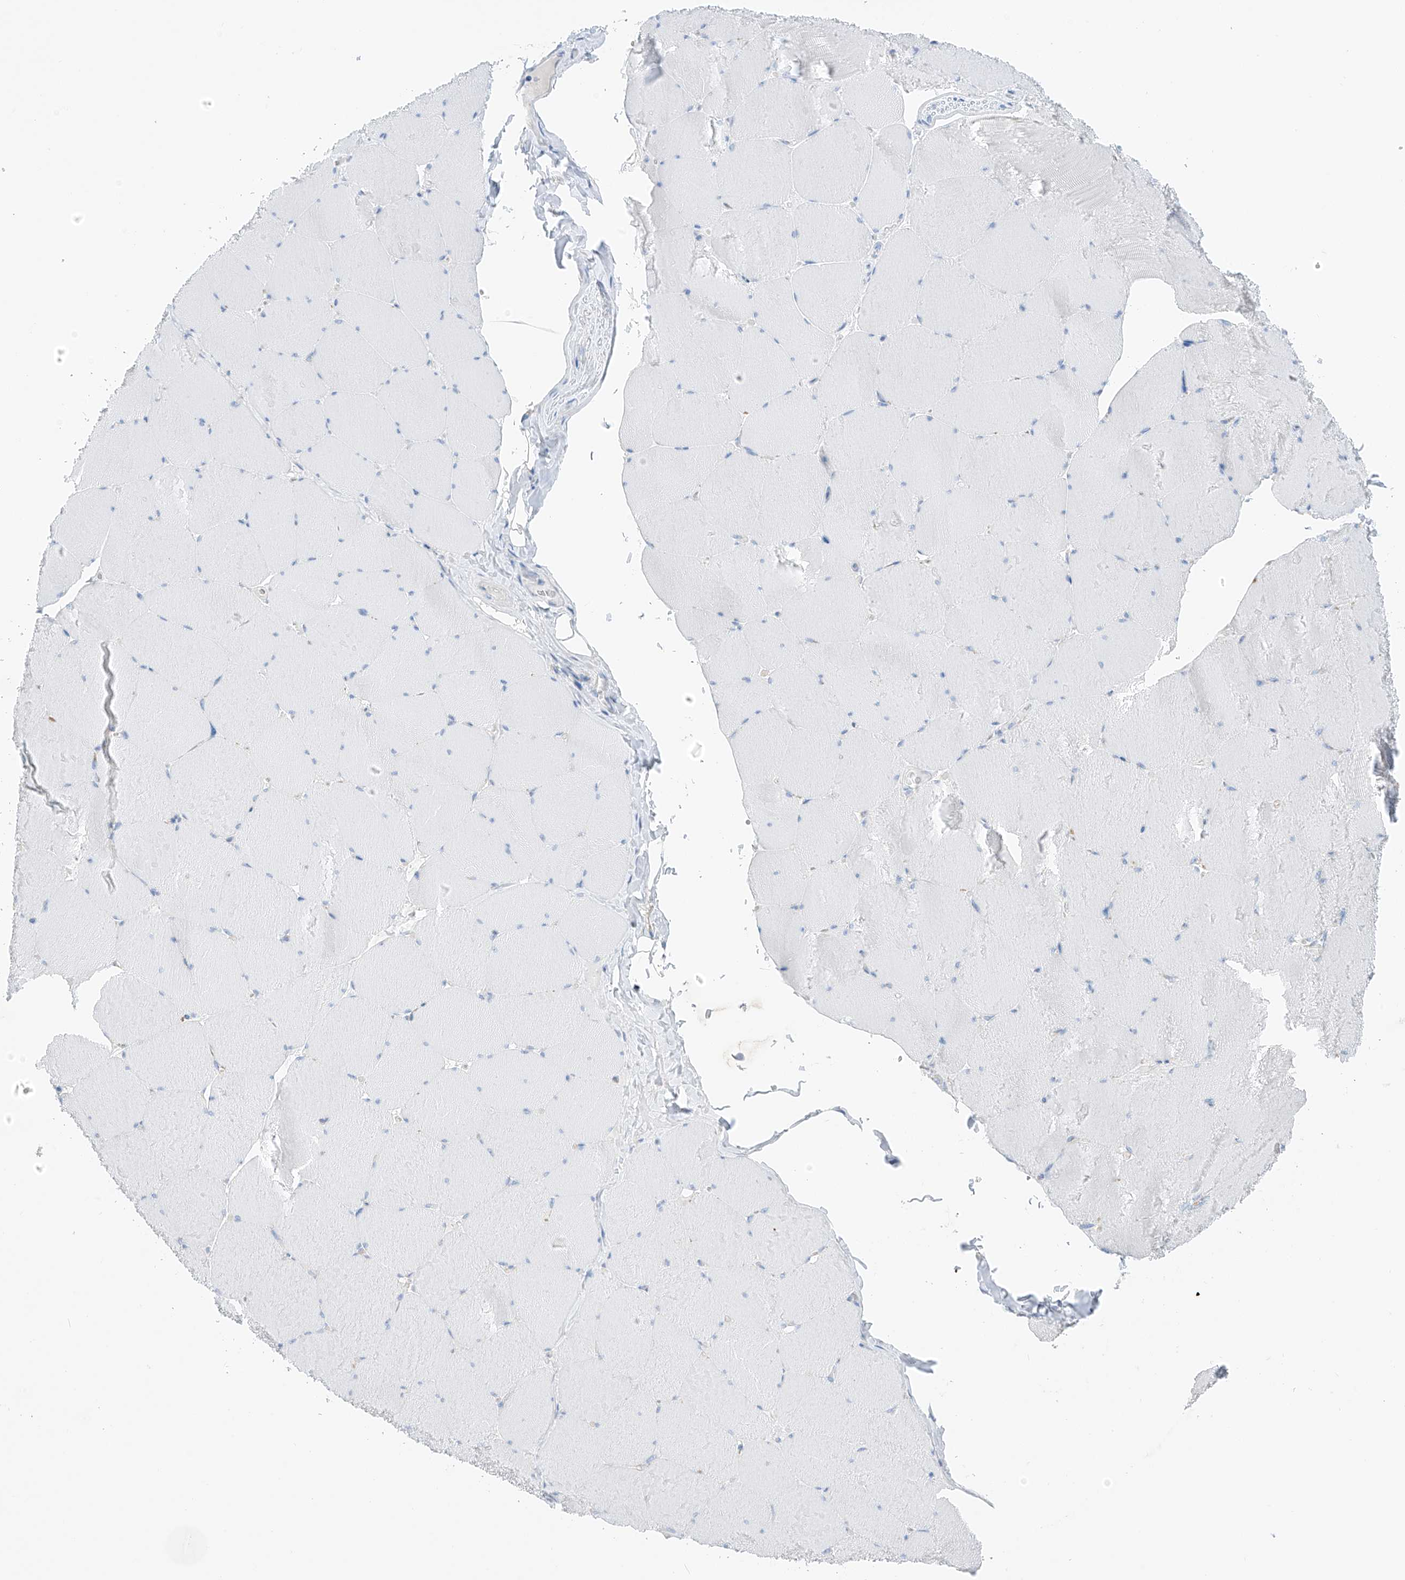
{"staining": {"intensity": "negative", "quantity": "none", "location": "none"}, "tissue": "skeletal muscle", "cell_type": "Myocytes", "image_type": "normal", "snomed": [{"axis": "morphology", "description": "Normal tissue, NOS"}, {"axis": "topography", "description": "Skeletal muscle"}, {"axis": "topography", "description": "Head-Neck"}], "caption": "Unremarkable skeletal muscle was stained to show a protein in brown. There is no significant expression in myocytes. The staining is performed using DAB brown chromogen with nuclei counter-stained in using hematoxylin.", "gene": "ITGA9", "patient": {"sex": "male", "age": 66}}